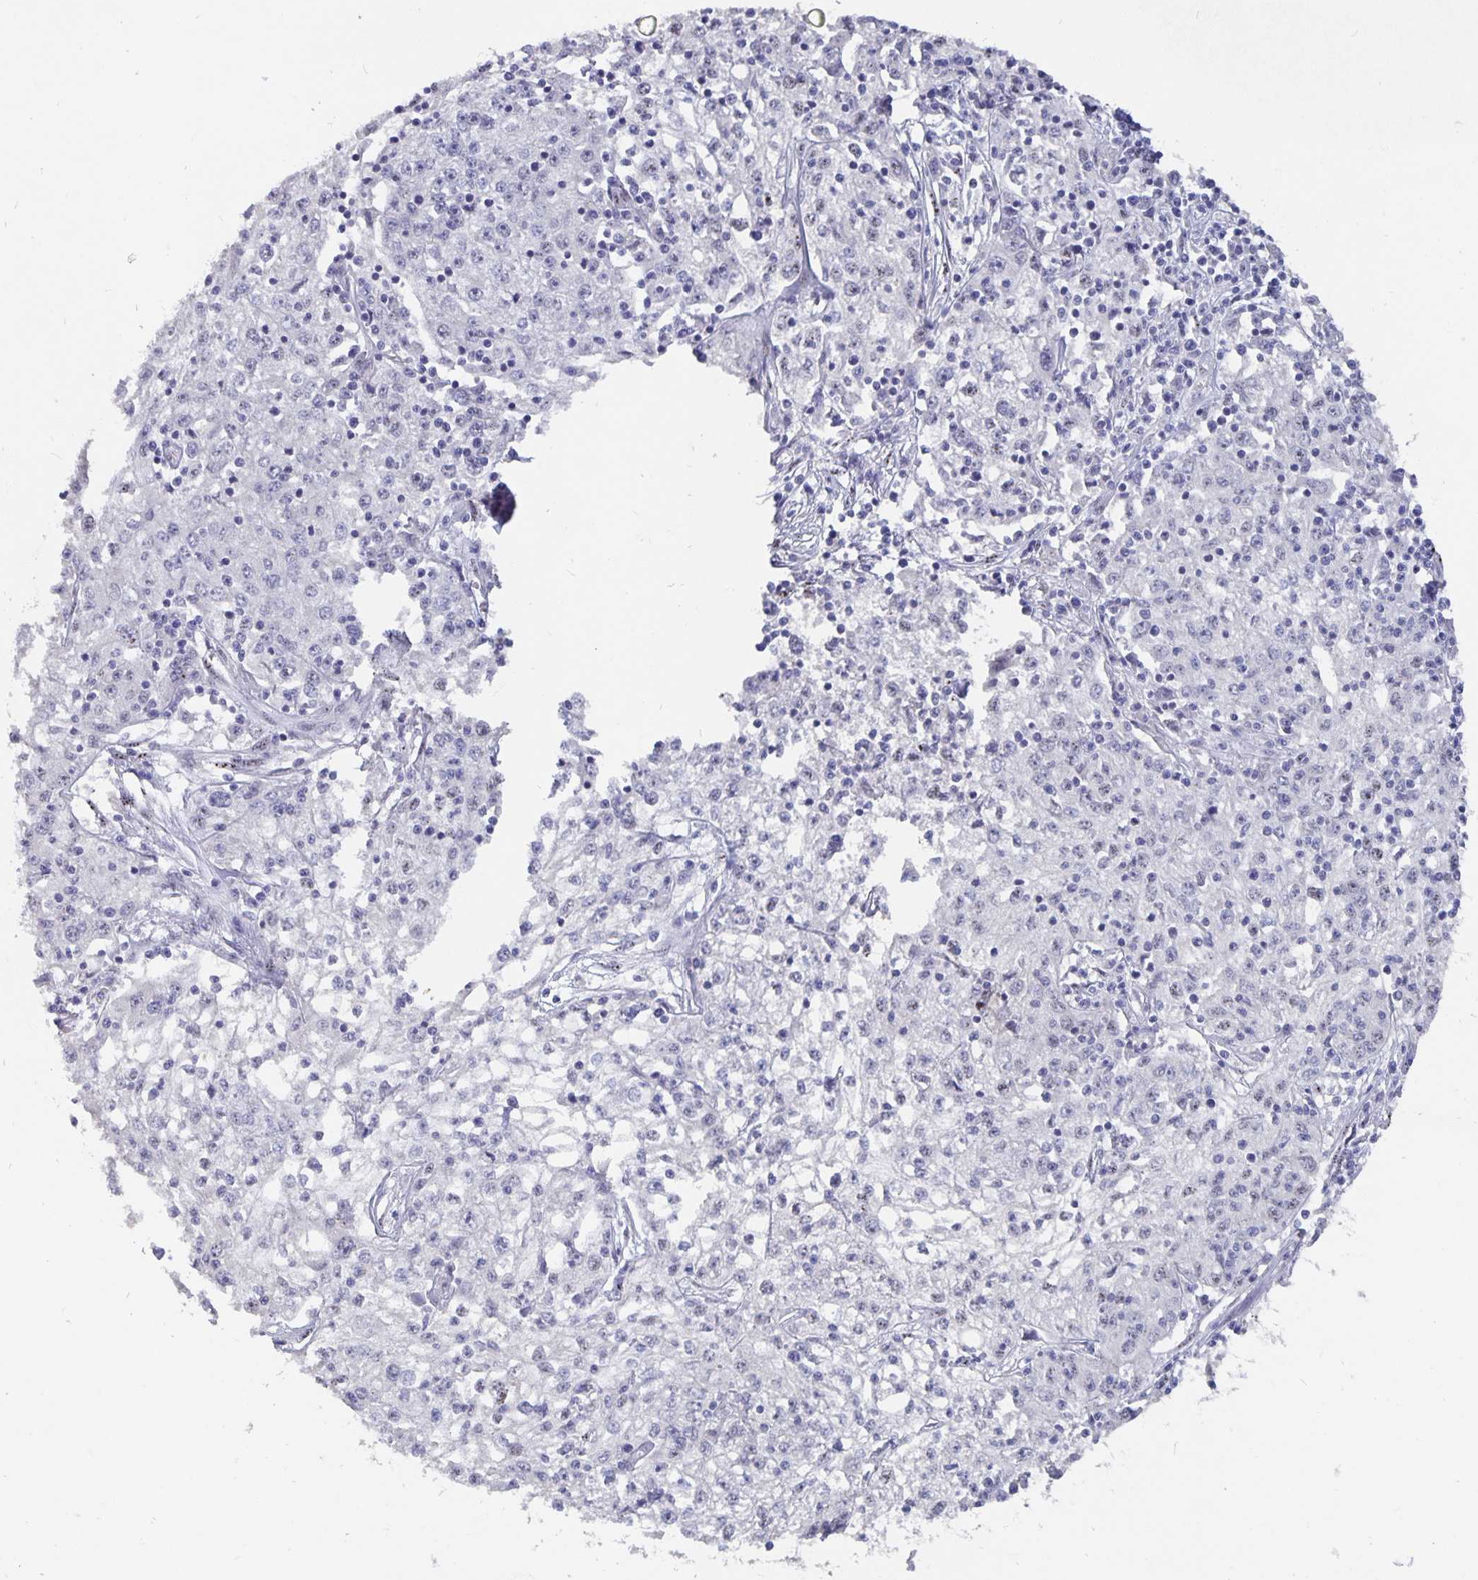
{"staining": {"intensity": "negative", "quantity": "none", "location": "none"}, "tissue": "cervical cancer", "cell_type": "Tumor cells", "image_type": "cancer", "snomed": [{"axis": "morphology", "description": "Squamous cell carcinoma, NOS"}, {"axis": "topography", "description": "Cervix"}], "caption": "This is an immunohistochemistry histopathology image of cervical cancer. There is no staining in tumor cells.", "gene": "SMOC1", "patient": {"sex": "female", "age": 85}}